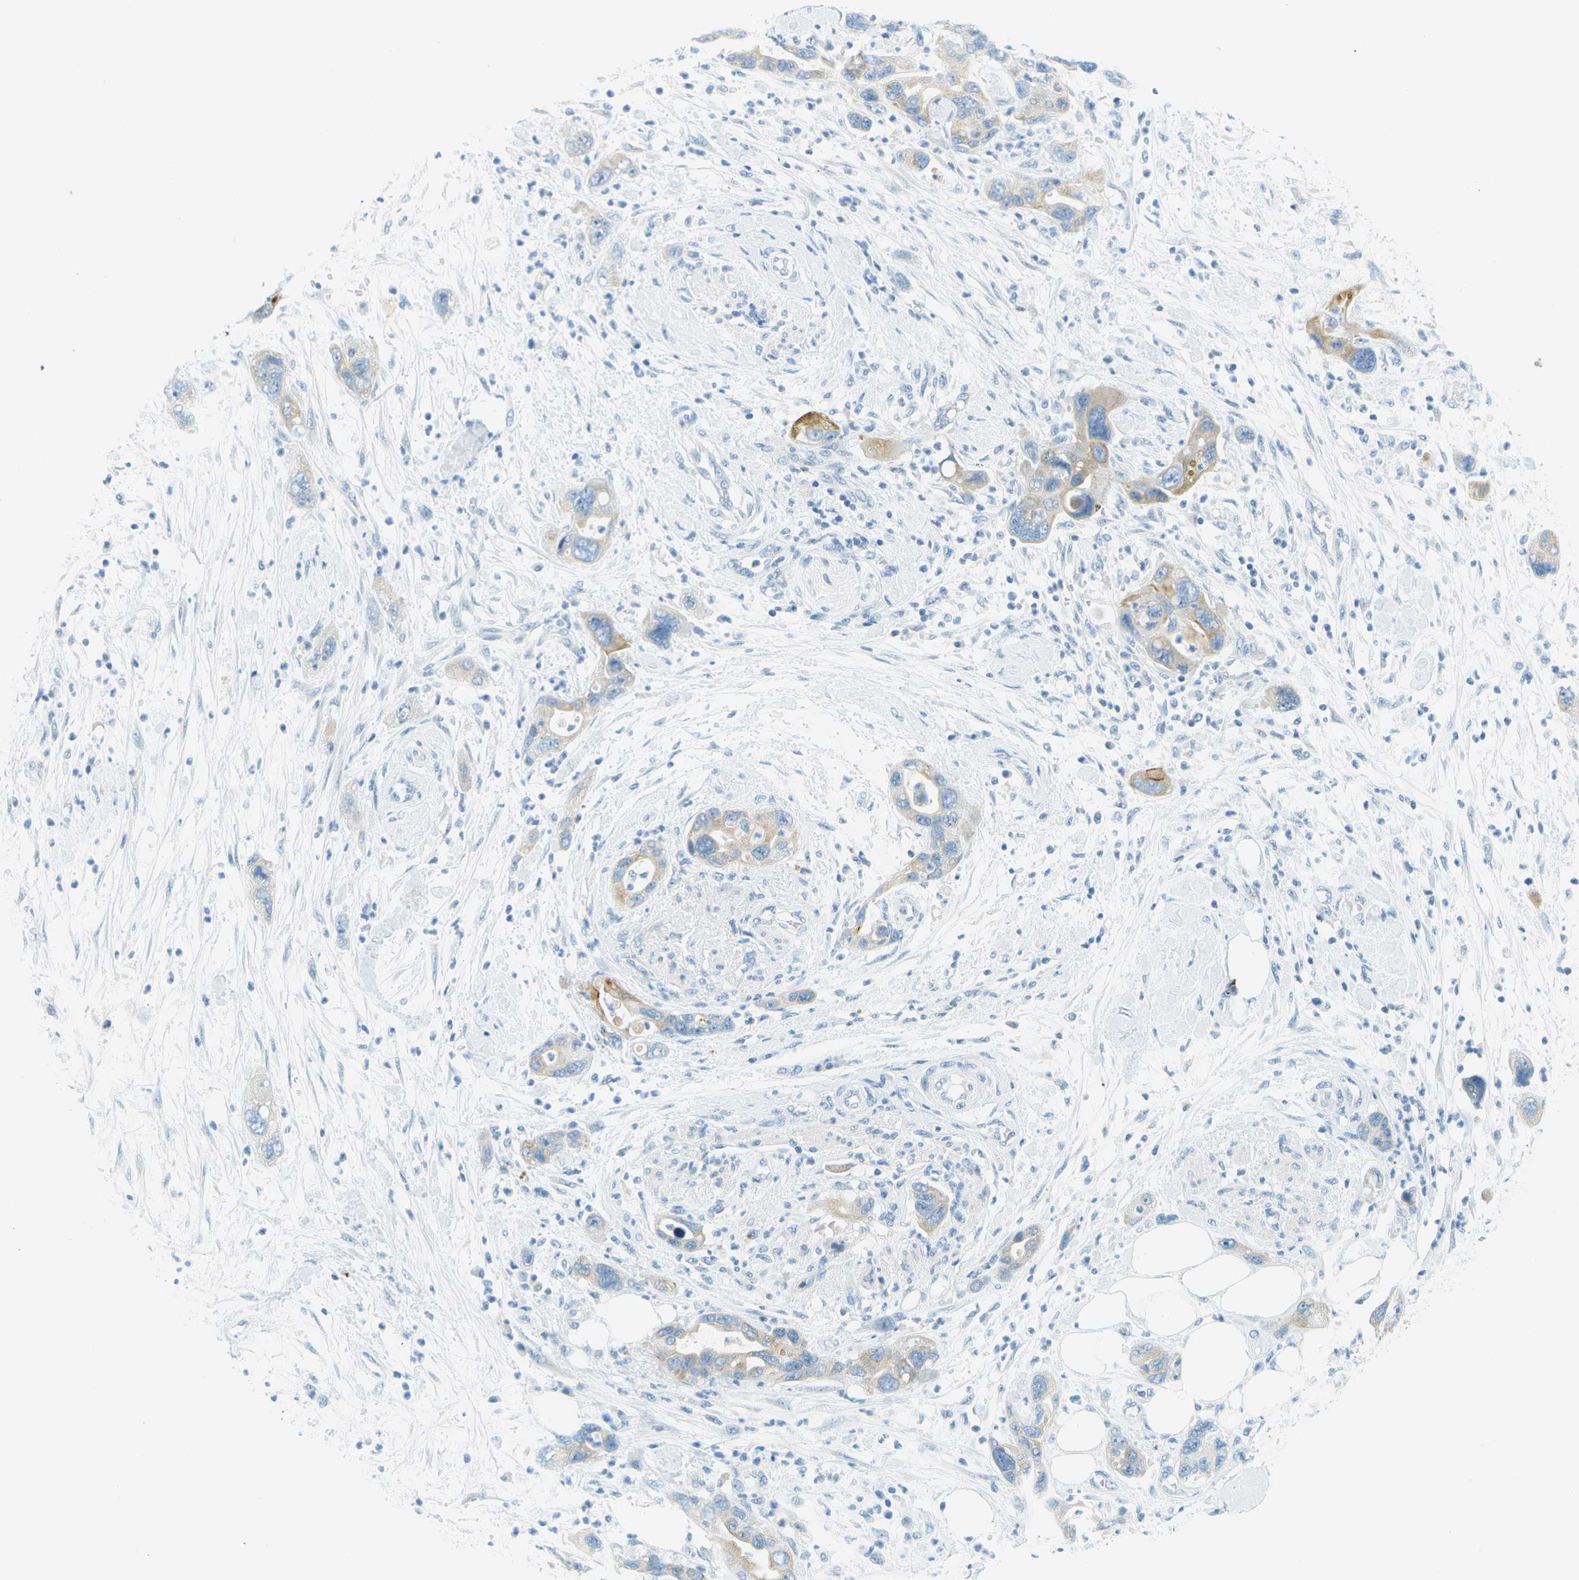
{"staining": {"intensity": "moderate", "quantity": "<25%", "location": "cytoplasmic/membranous"}, "tissue": "pancreatic cancer", "cell_type": "Tumor cells", "image_type": "cancer", "snomed": [{"axis": "morphology", "description": "Normal tissue, NOS"}, {"axis": "morphology", "description": "Adenocarcinoma, NOS"}, {"axis": "topography", "description": "Pancreas"}], "caption": "Human pancreatic adenocarcinoma stained with a brown dye demonstrates moderate cytoplasmic/membranous positive expression in approximately <25% of tumor cells.", "gene": "SMYD5", "patient": {"sex": "female", "age": 71}}